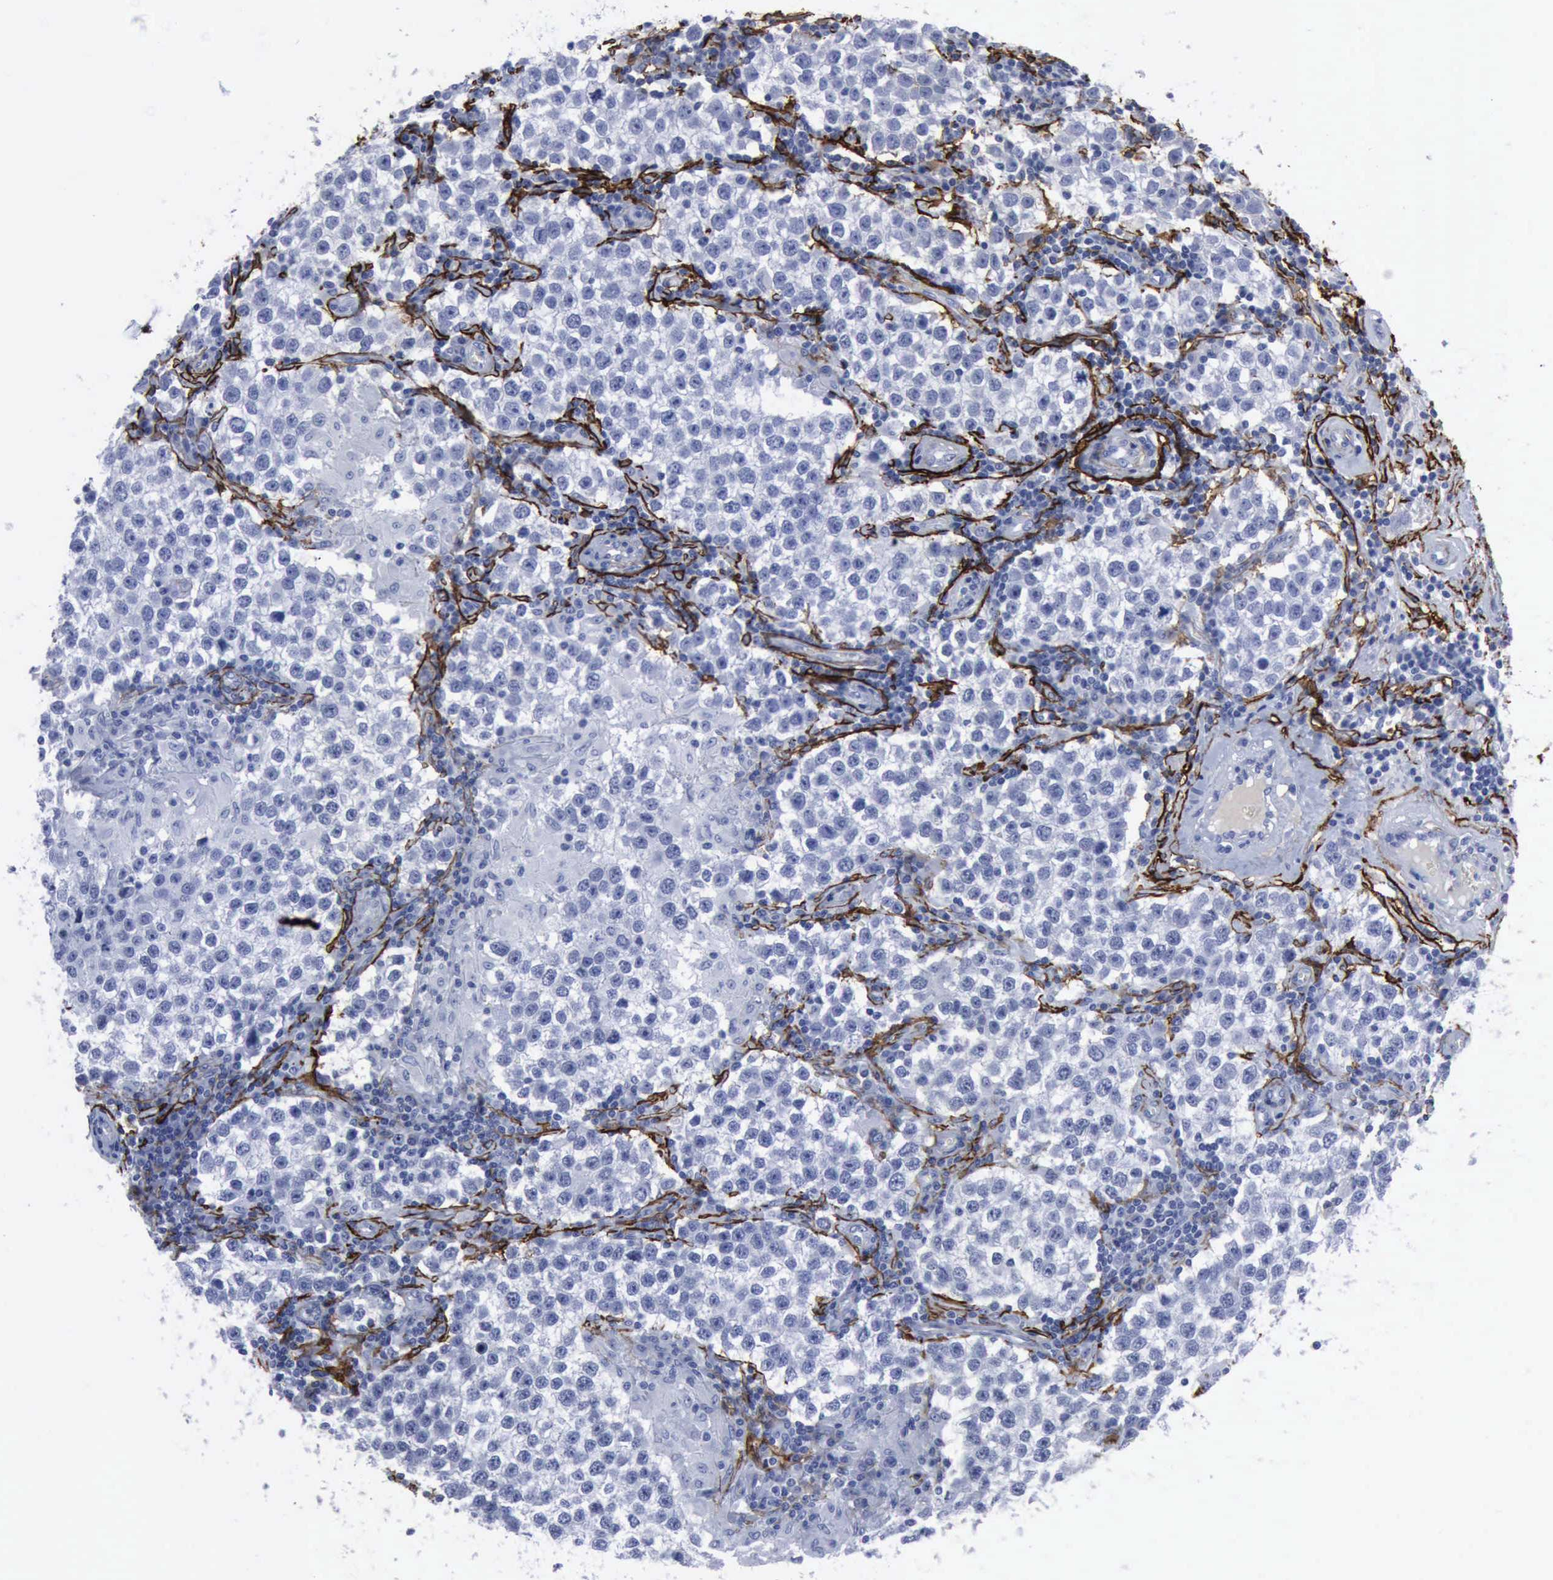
{"staining": {"intensity": "negative", "quantity": "none", "location": "none"}, "tissue": "testis cancer", "cell_type": "Tumor cells", "image_type": "cancer", "snomed": [{"axis": "morphology", "description": "Seminoma, NOS"}, {"axis": "topography", "description": "Testis"}], "caption": "Micrograph shows no significant protein expression in tumor cells of testis seminoma.", "gene": "NGFR", "patient": {"sex": "male", "age": 36}}